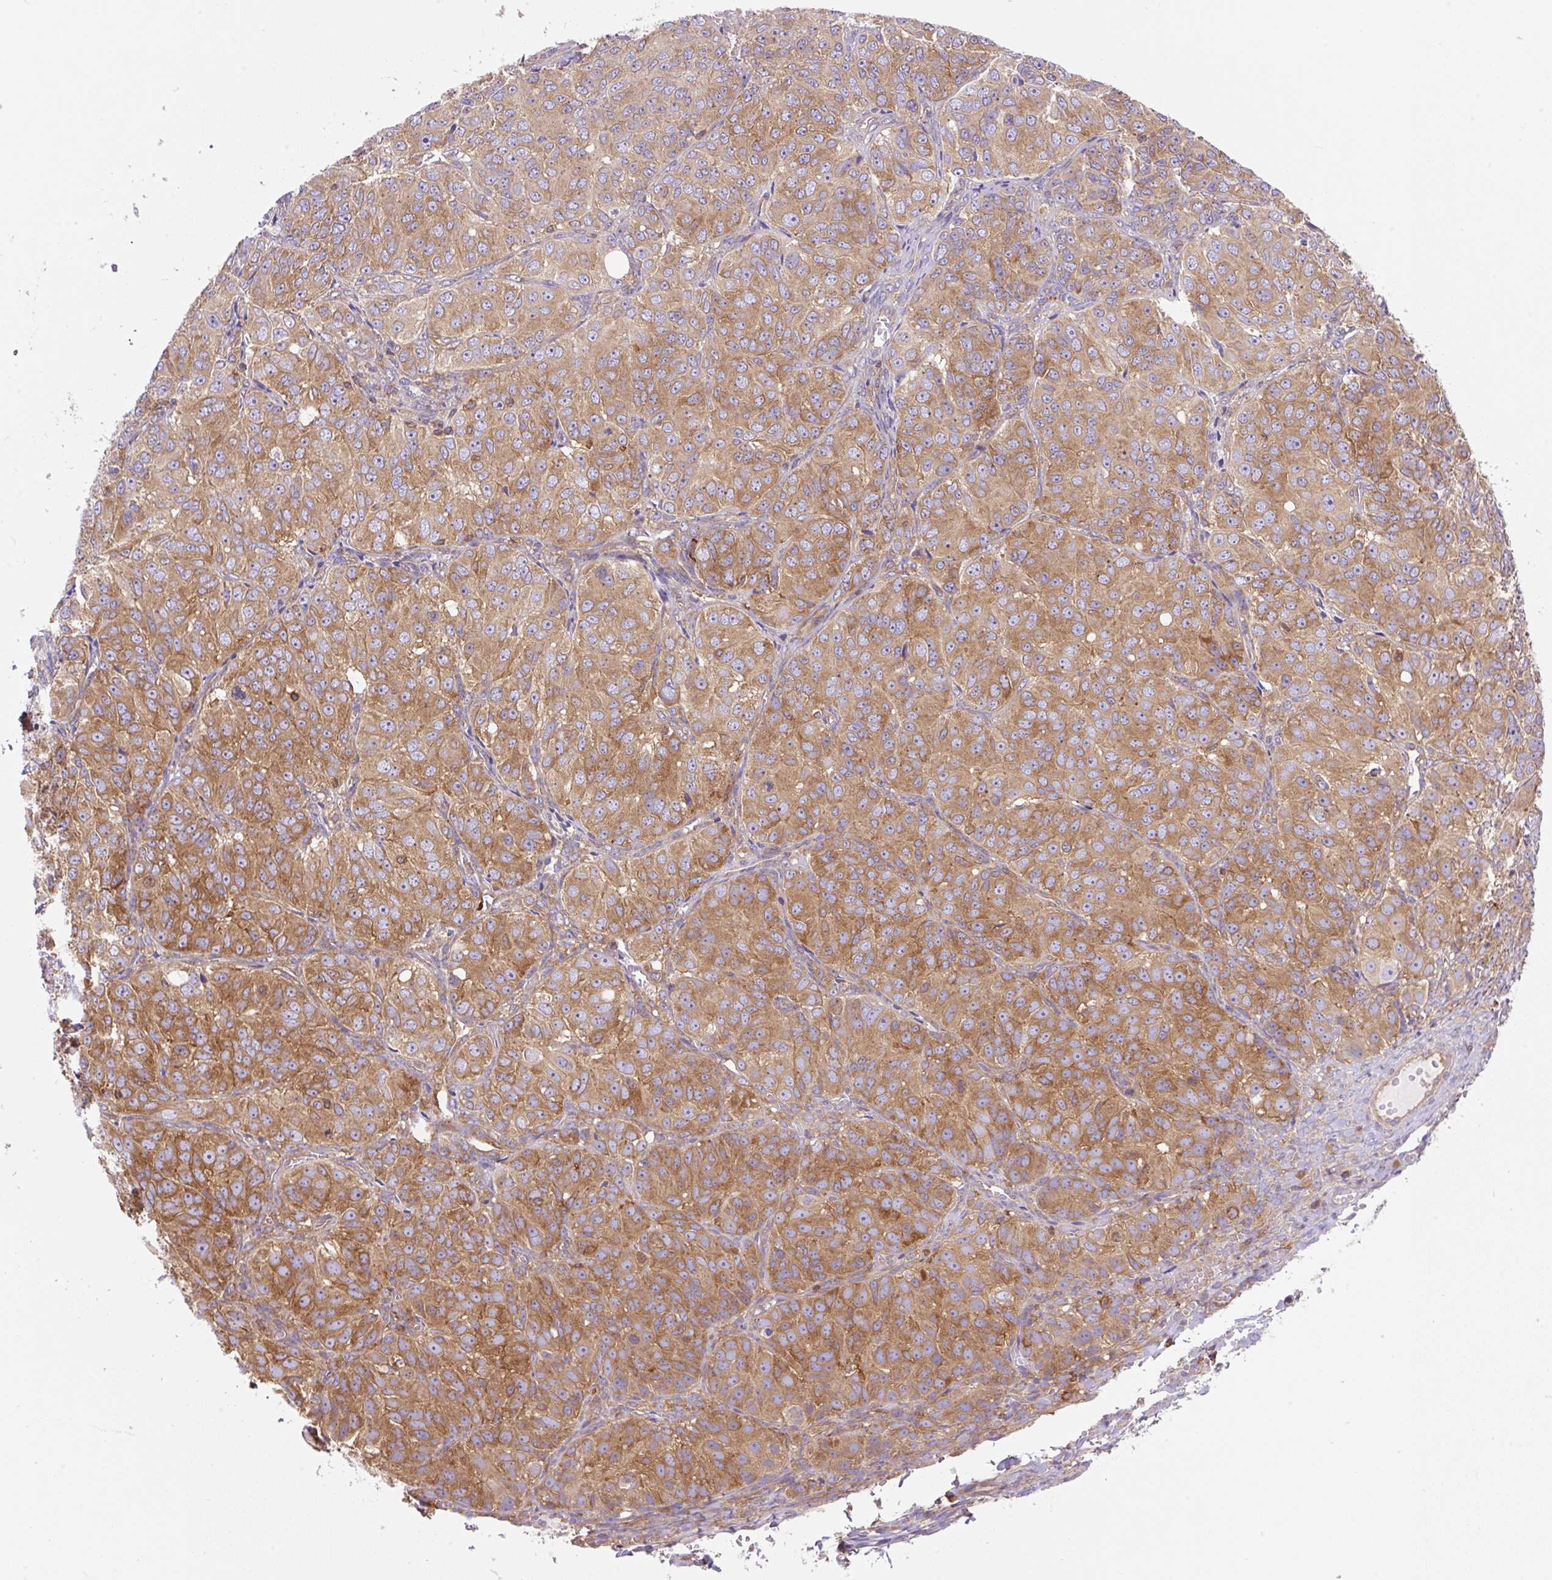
{"staining": {"intensity": "moderate", "quantity": "25%-75%", "location": "cytoplasmic/membranous"}, "tissue": "ovarian cancer", "cell_type": "Tumor cells", "image_type": "cancer", "snomed": [{"axis": "morphology", "description": "Carcinoma, endometroid"}, {"axis": "topography", "description": "Ovary"}], "caption": "An image of human ovarian endometroid carcinoma stained for a protein demonstrates moderate cytoplasmic/membranous brown staining in tumor cells.", "gene": "DNM2", "patient": {"sex": "female", "age": 51}}